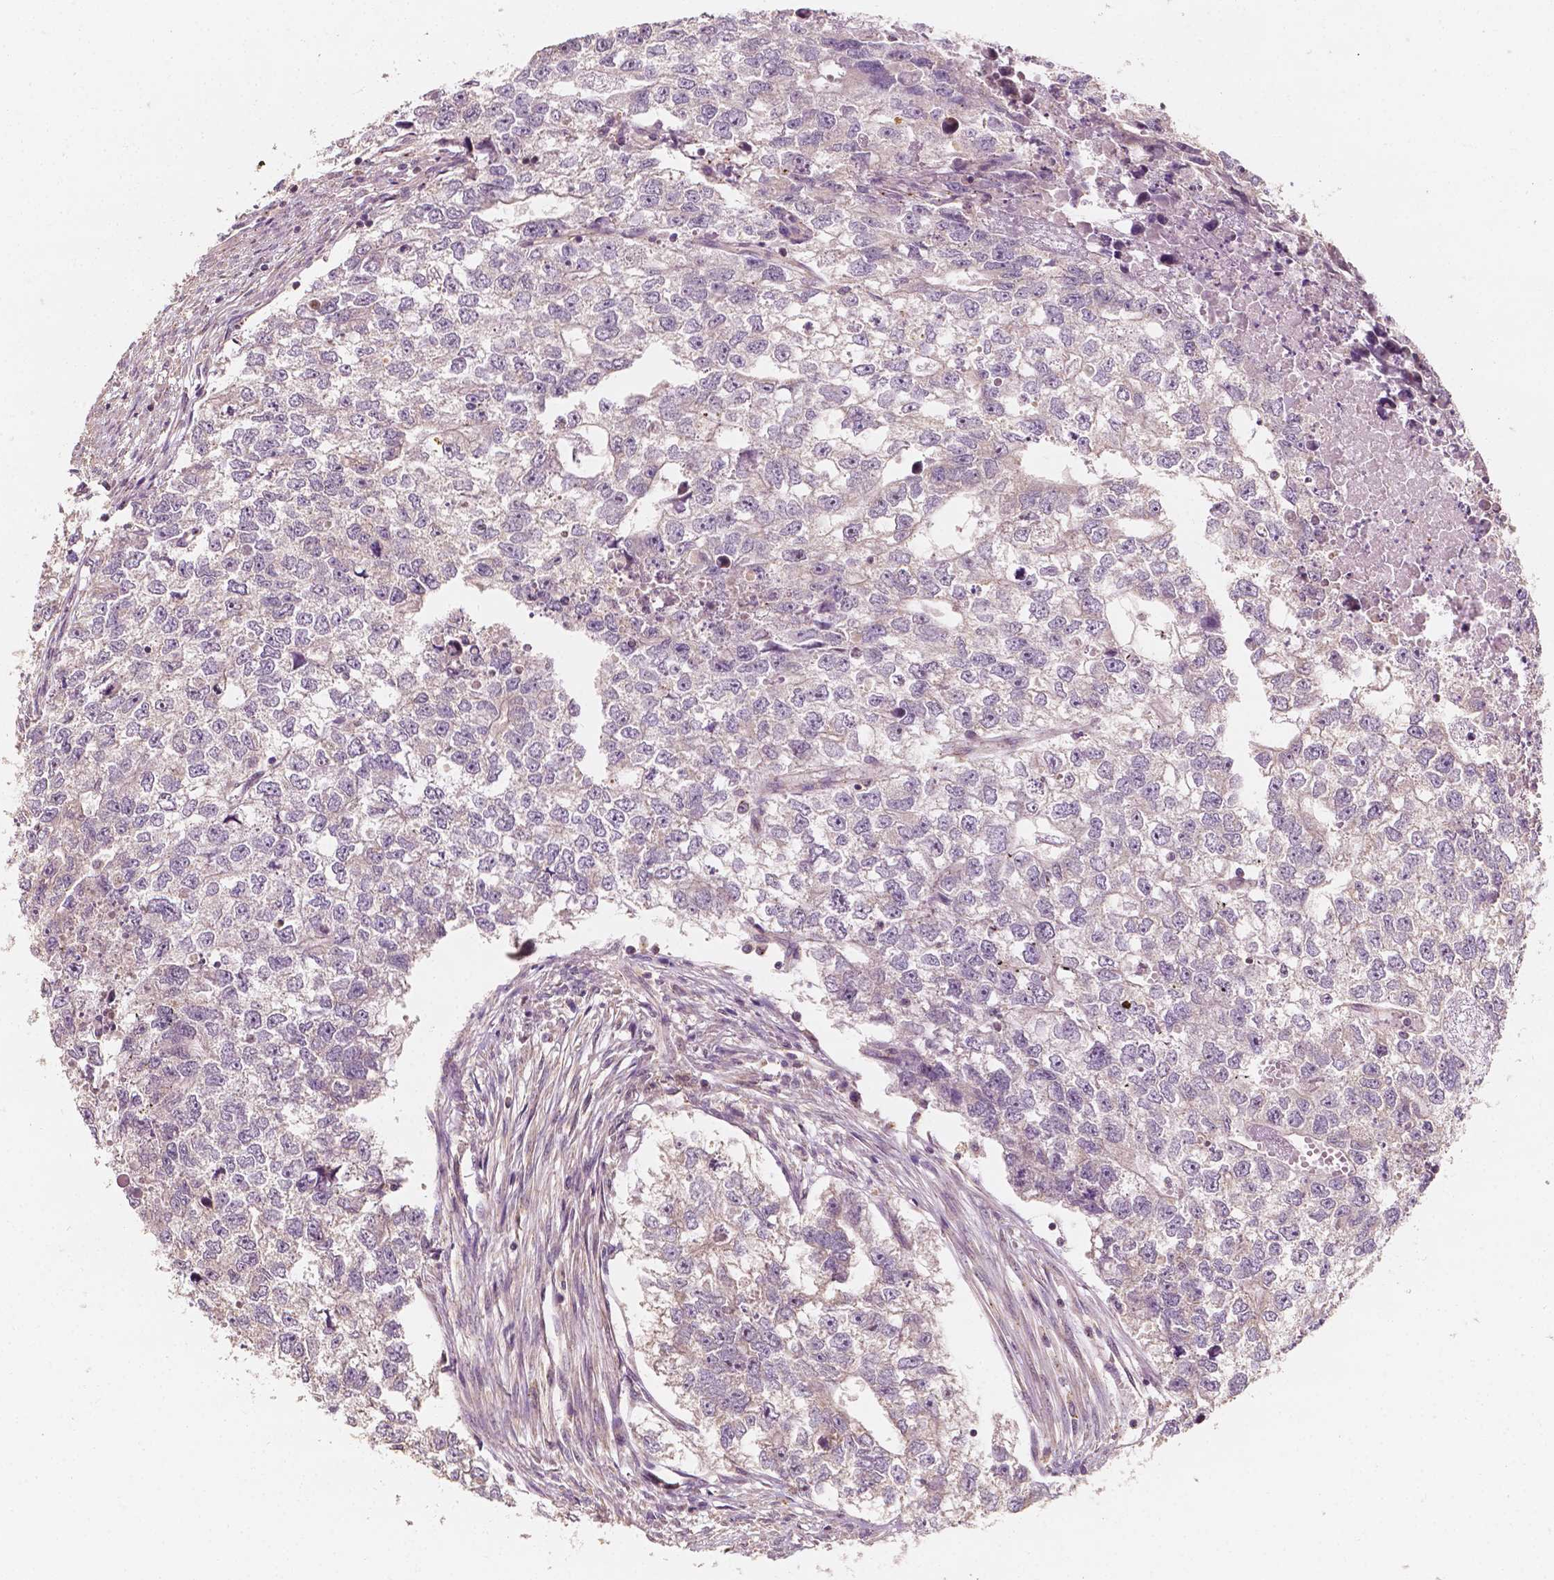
{"staining": {"intensity": "negative", "quantity": "none", "location": "none"}, "tissue": "testis cancer", "cell_type": "Tumor cells", "image_type": "cancer", "snomed": [{"axis": "morphology", "description": "Carcinoma, Embryonal, NOS"}, {"axis": "morphology", "description": "Teratoma, malignant, NOS"}, {"axis": "topography", "description": "Testis"}], "caption": "Protein analysis of testis teratoma (malignant) exhibits no significant positivity in tumor cells. (DAB immunohistochemistry, high magnification).", "gene": "TBC1D17", "patient": {"sex": "male", "age": 44}}